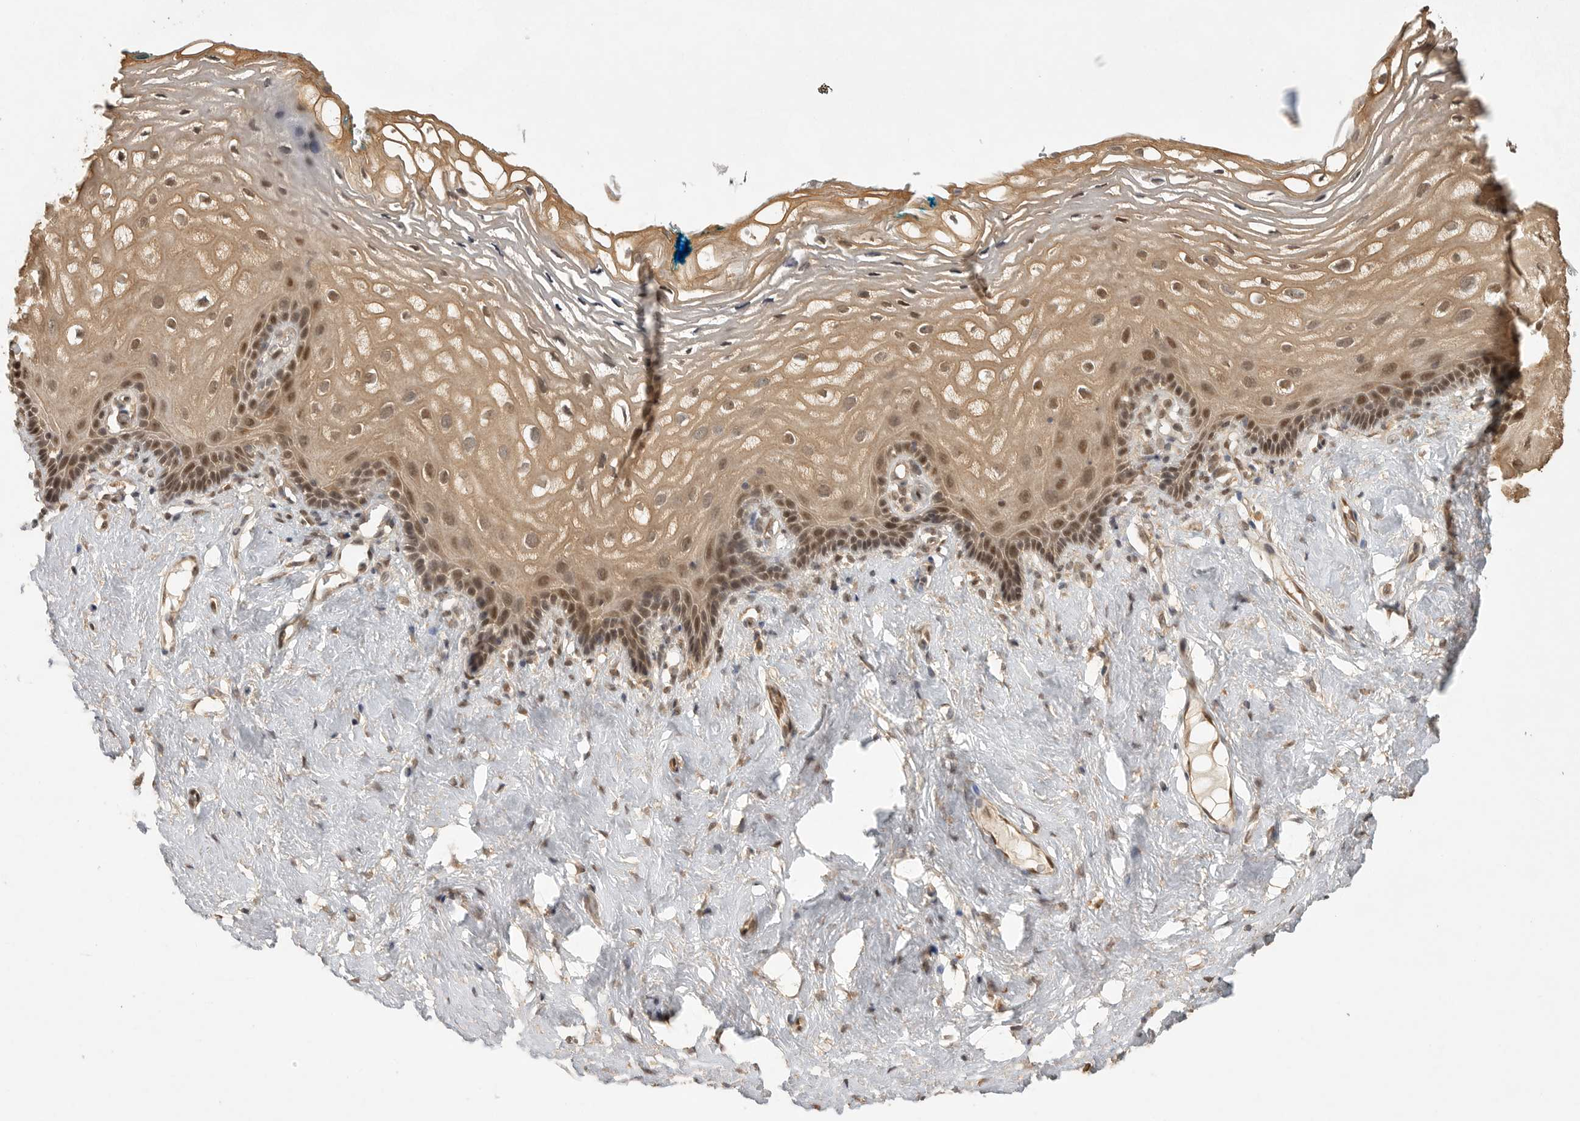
{"staining": {"intensity": "moderate", "quantity": ">75%", "location": "cytoplasmic/membranous,nuclear"}, "tissue": "vagina", "cell_type": "Squamous epithelial cells", "image_type": "normal", "snomed": [{"axis": "morphology", "description": "Normal tissue, NOS"}, {"axis": "morphology", "description": "Adenocarcinoma, NOS"}, {"axis": "topography", "description": "Rectum"}, {"axis": "topography", "description": "Vagina"}], "caption": "Vagina stained with IHC demonstrates moderate cytoplasmic/membranous,nuclear expression in approximately >75% of squamous epithelial cells.", "gene": "DFFA", "patient": {"sex": "female", "age": 71}}